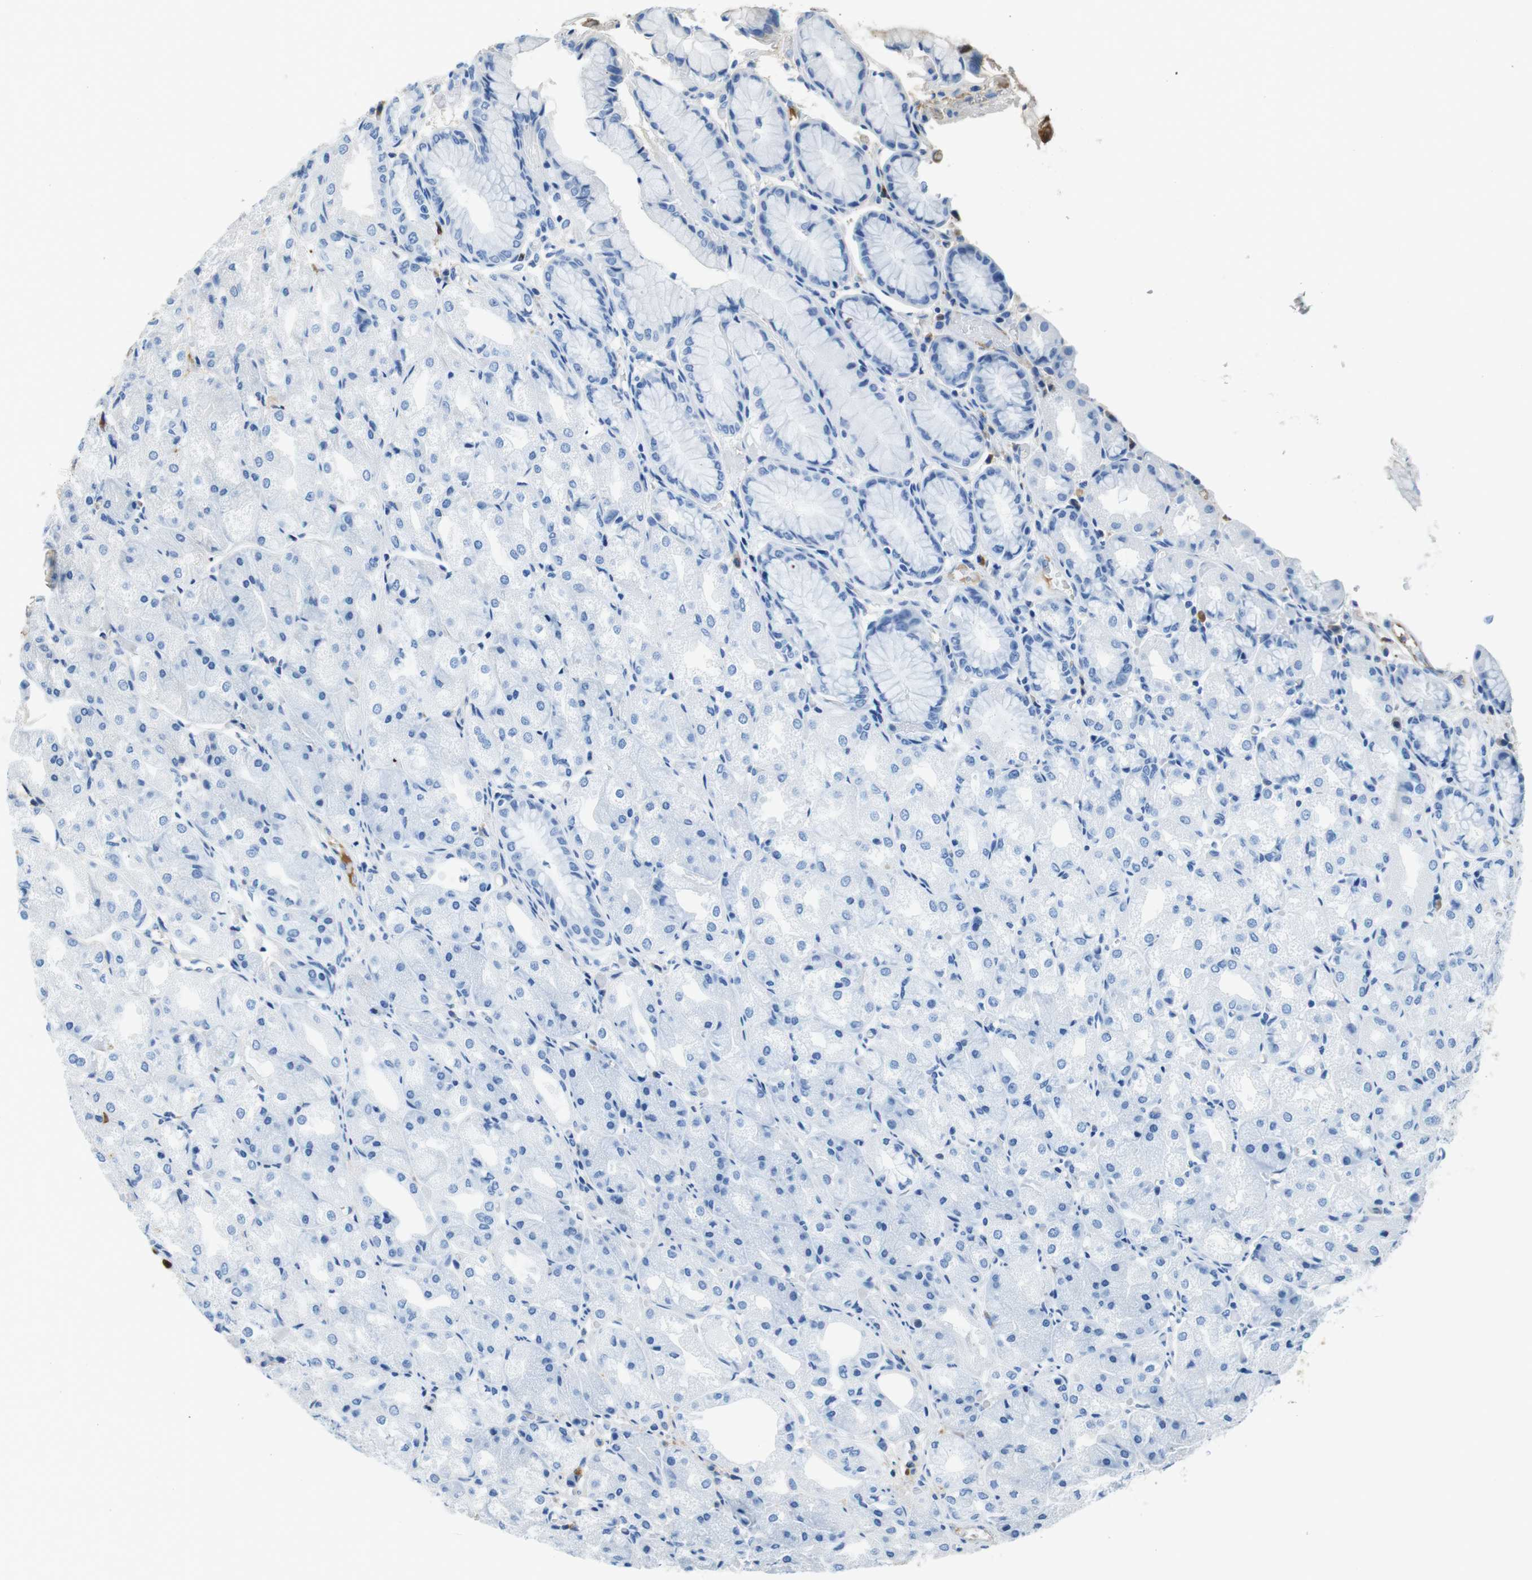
{"staining": {"intensity": "negative", "quantity": "none", "location": "none"}, "tissue": "stomach", "cell_type": "Glandular cells", "image_type": "normal", "snomed": [{"axis": "morphology", "description": "Normal tissue, NOS"}, {"axis": "topography", "description": "Stomach, upper"}], "caption": "Glandular cells show no significant protein positivity in unremarkable stomach.", "gene": "IGKC", "patient": {"sex": "male", "age": 72}}